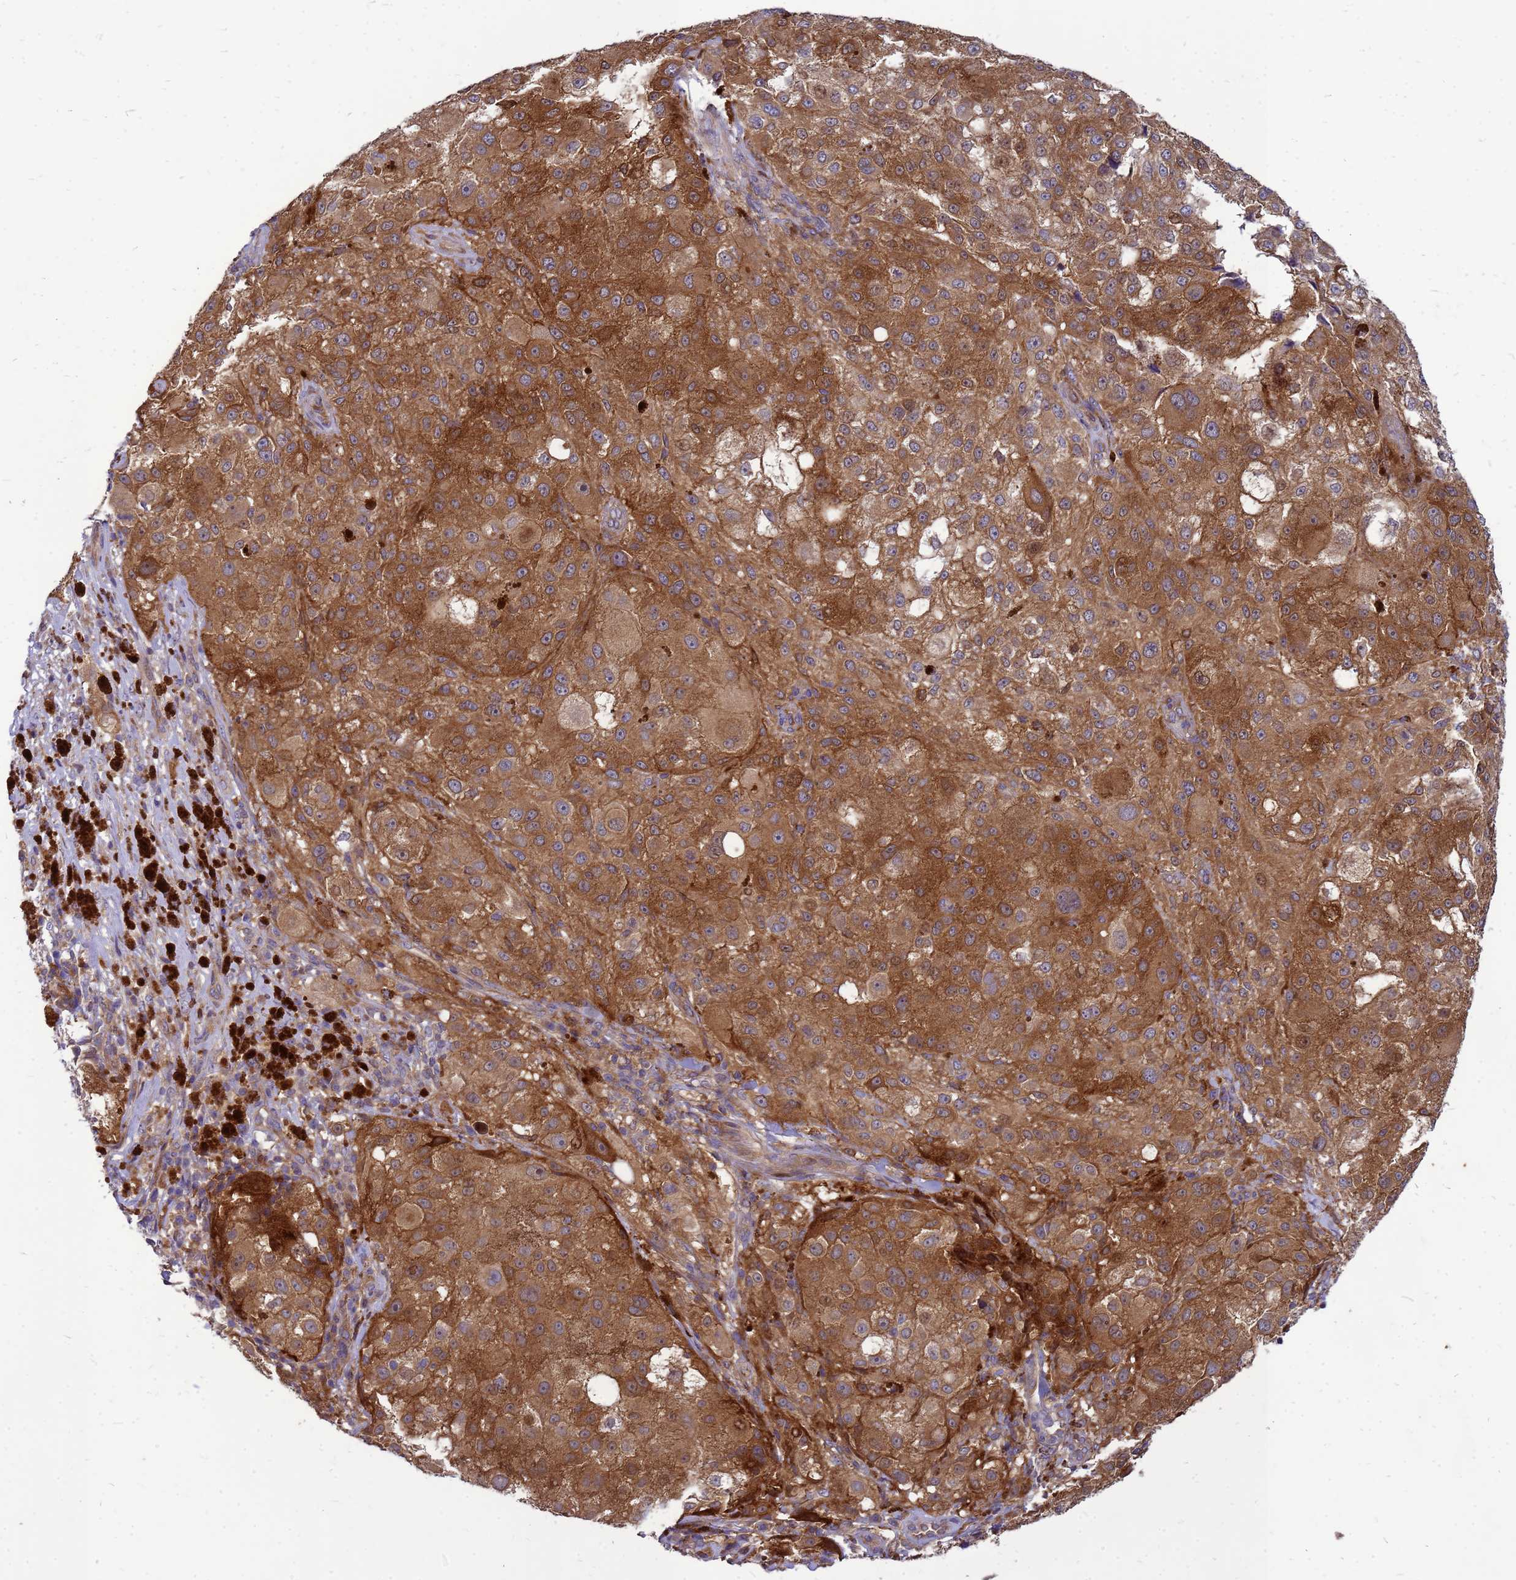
{"staining": {"intensity": "moderate", "quantity": ">75%", "location": "cytoplasmic/membranous"}, "tissue": "melanoma", "cell_type": "Tumor cells", "image_type": "cancer", "snomed": [{"axis": "morphology", "description": "Necrosis, NOS"}, {"axis": "morphology", "description": "Malignant melanoma, NOS"}, {"axis": "topography", "description": "Skin"}], "caption": "Tumor cells demonstrate medium levels of moderate cytoplasmic/membranous staining in approximately >75% of cells in human melanoma.", "gene": "RNF215", "patient": {"sex": "female", "age": 87}}